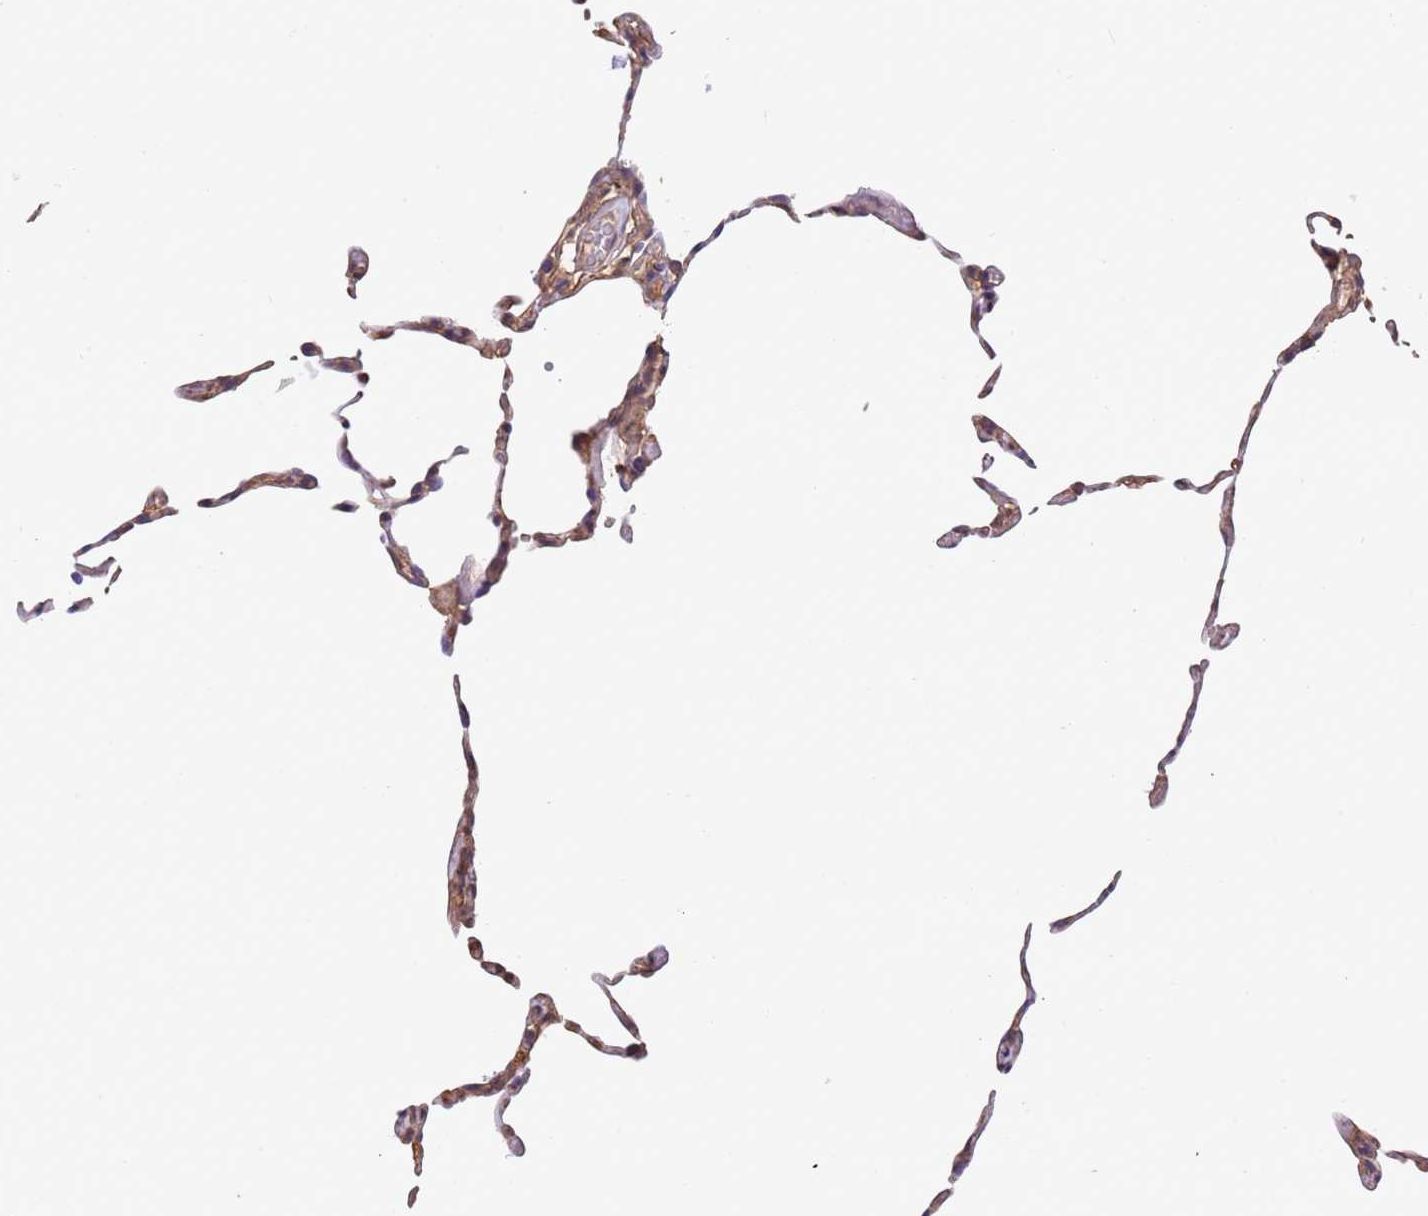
{"staining": {"intensity": "moderate", "quantity": "25%-75%", "location": "cytoplasmic/membranous,nuclear"}, "tissue": "lung", "cell_type": "Alveolar cells", "image_type": "normal", "snomed": [{"axis": "morphology", "description": "Normal tissue, NOS"}, {"axis": "topography", "description": "Lung"}], "caption": "High-power microscopy captured an immunohistochemistry (IHC) image of unremarkable lung, revealing moderate cytoplasmic/membranous,nuclear staining in approximately 25%-75% of alveolar cells.", "gene": "NPHP1", "patient": {"sex": "female", "age": 57}}